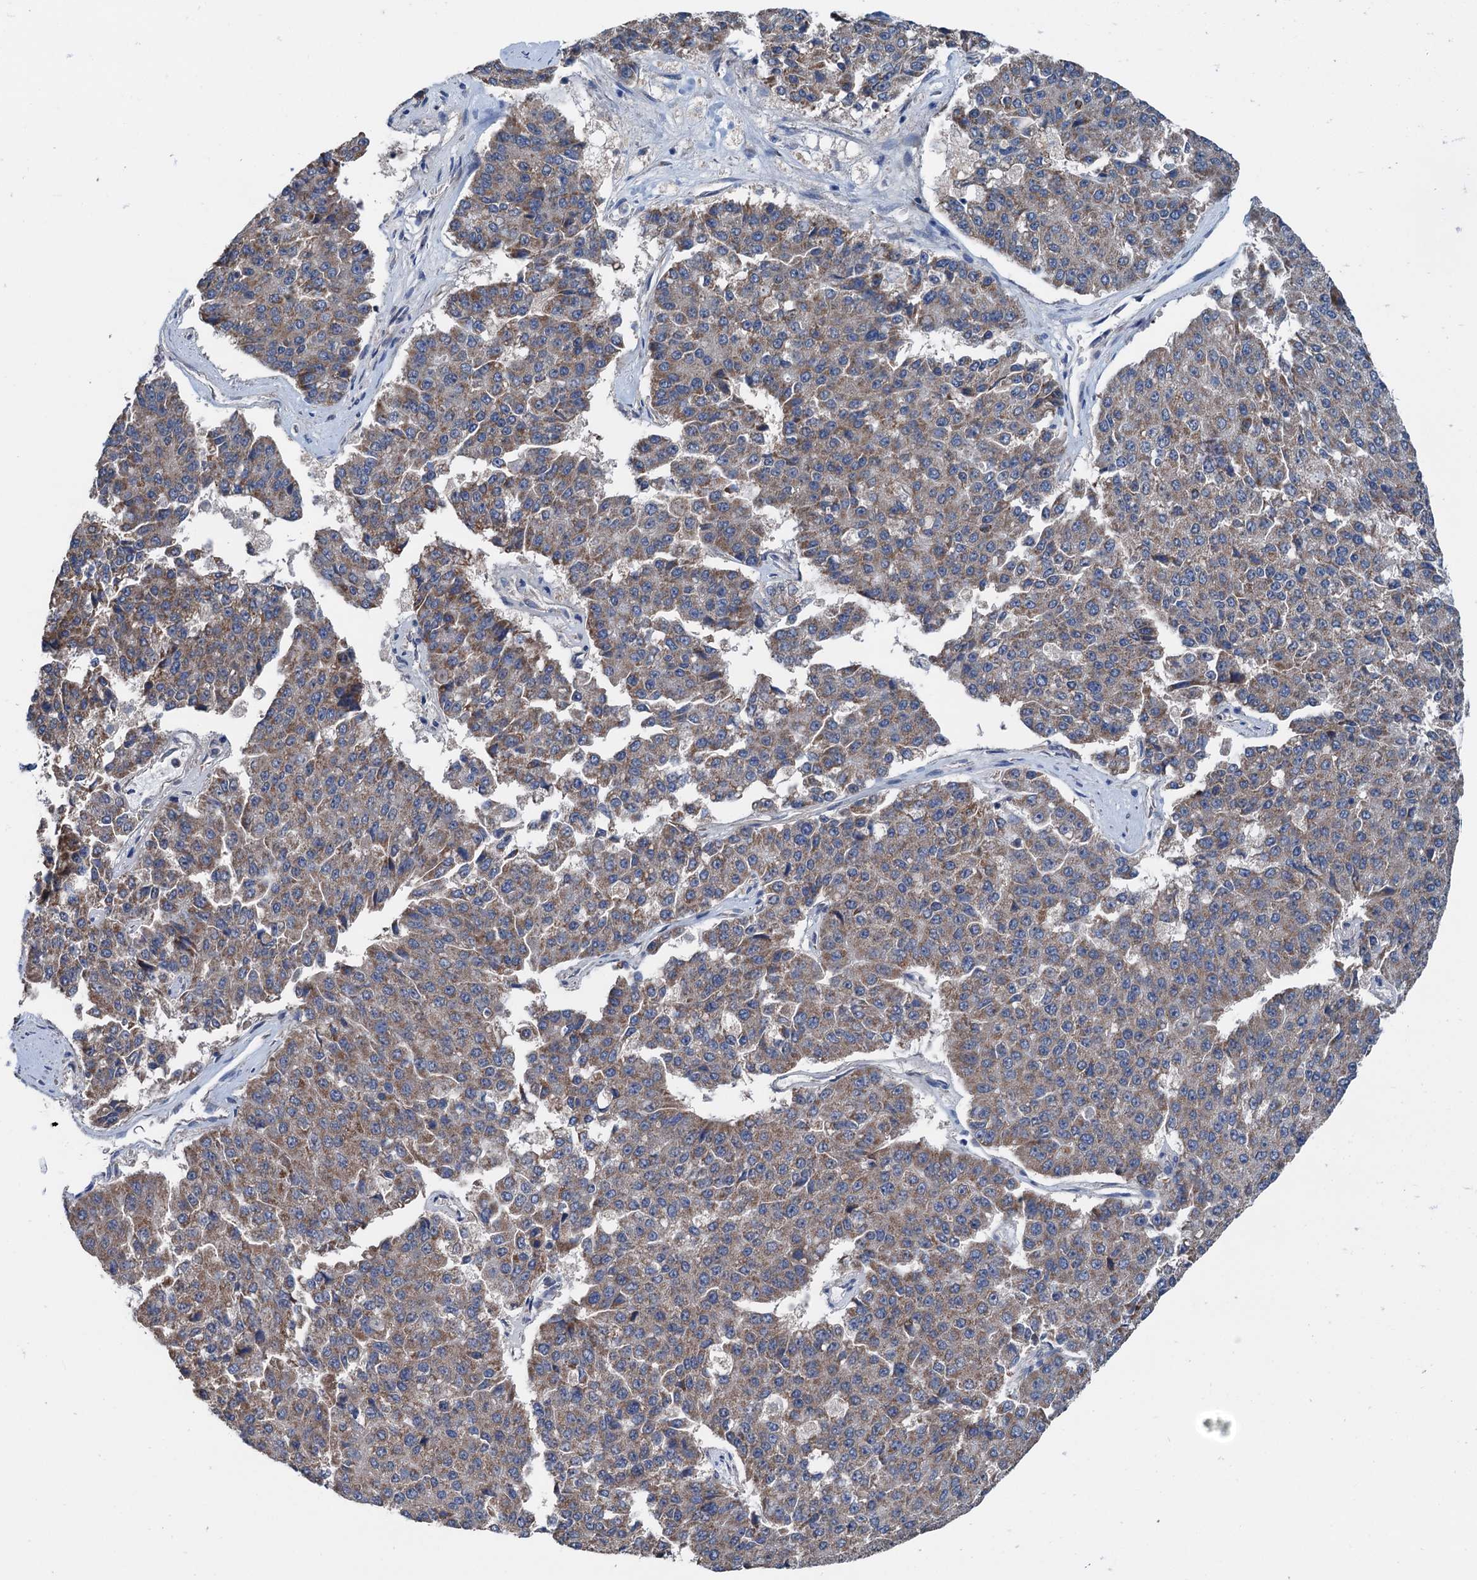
{"staining": {"intensity": "moderate", "quantity": ">75%", "location": "cytoplasmic/membranous"}, "tissue": "pancreatic cancer", "cell_type": "Tumor cells", "image_type": "cancer", "snomed": [{"axis": "morphology", "description": "Adenocarcinoma, NOS"}, {"axis": "topography", "description": "Pancreas"}], "caption": "Human pancreatic cancer stained with a protein marker displays moderate staining in tumor cells.", "gene": "ELAC1", "patient": {"sex": "male", "age": 50}}